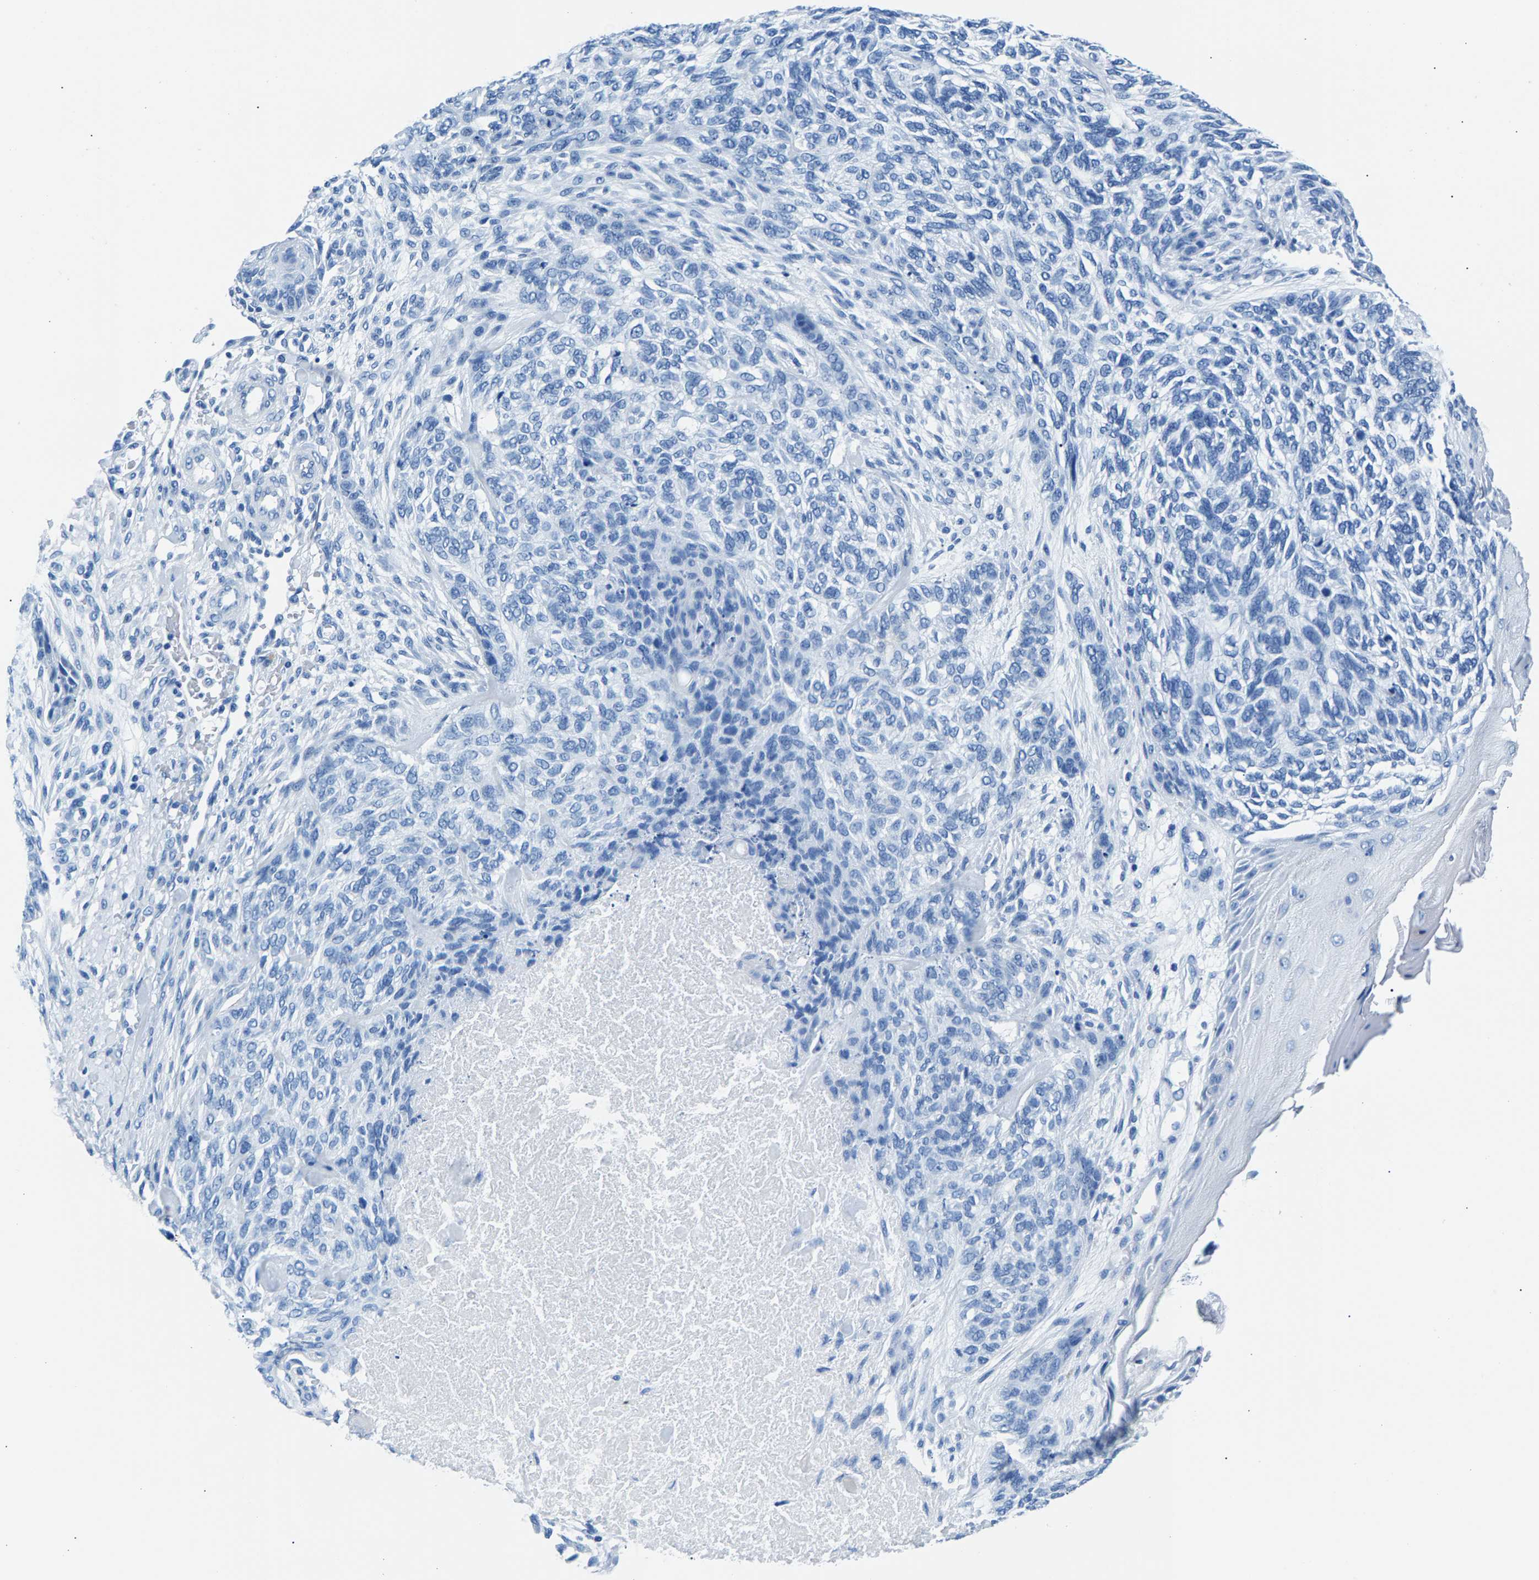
{"staining": {"intensity": "negative", "quantity": "none", "location": "none"}, "tissue": "skin cancer", "cell_type": "Tumor cells", "image_type": "cancer", "snomed": [{"axis": "morphology", "description": "Basal cell carcinoma"}, {"axis": "topography", "description": "Skin"}], "caption": "Skin cancer was stained to show a protein in brown. There is no significant staining in tumor cells.", "gene": "CPS1", "patient": {"sex": "male", "age": 55}}